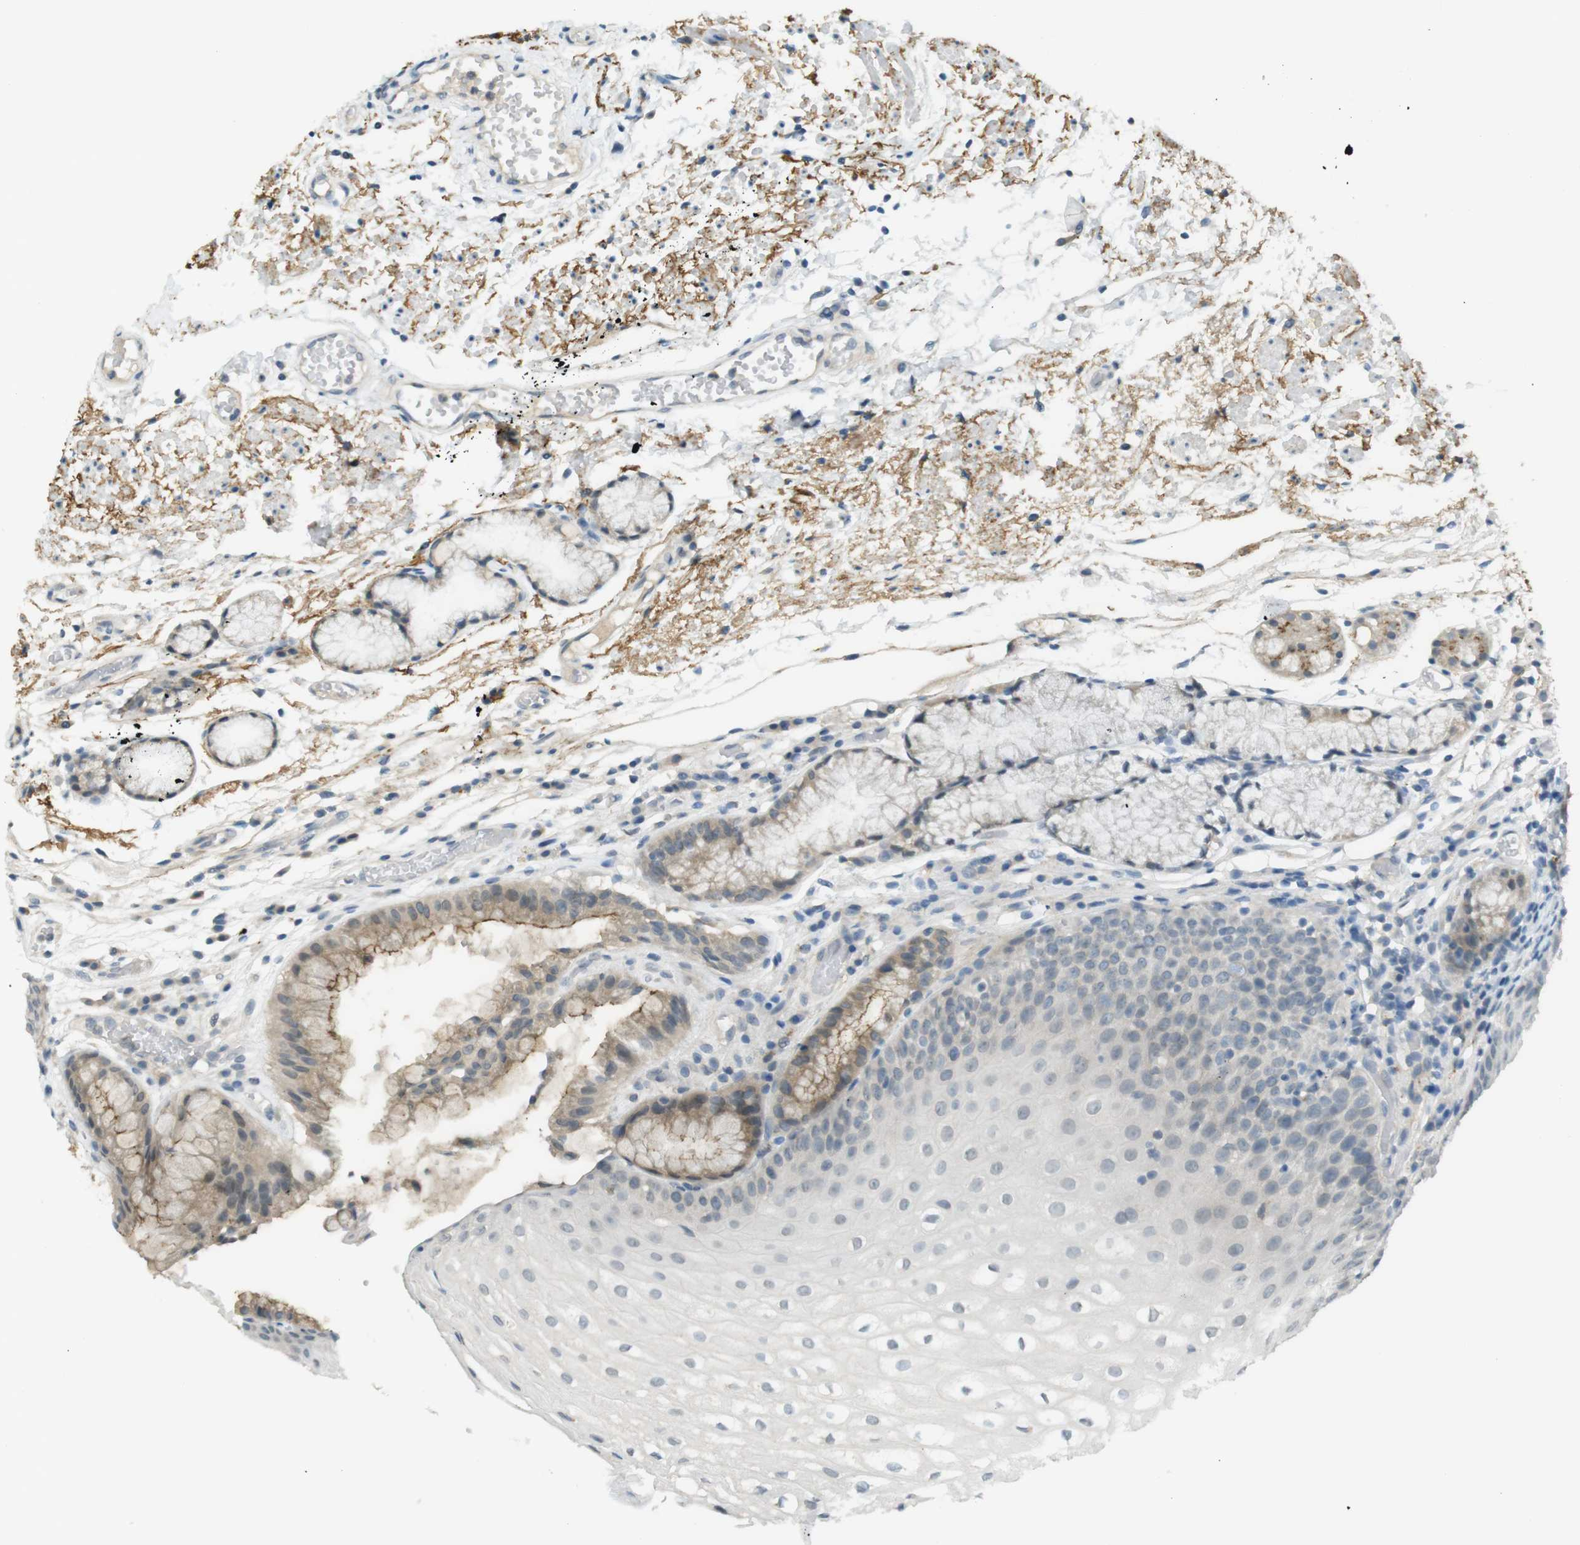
{"staining": {"intensity": "moderate", "quantity": ">75%", "location": "cytoplasmic/membranous"}, "tissue": "stomach", "cell_type": "Glandular cells", "image_type": "normal", "snomed": [{"axis": "morphology", "description": "Normal tissue, NOS"}, {"axis": "topography", "description": "Stomach, upper"}], "caption": "An image of human stomach stained for a protein demonstrates moderate cytoplasmic/membranous brown staining in glandular cells.", "gene": "UGT8", "patient": {"sex": "male", "age": 72}}